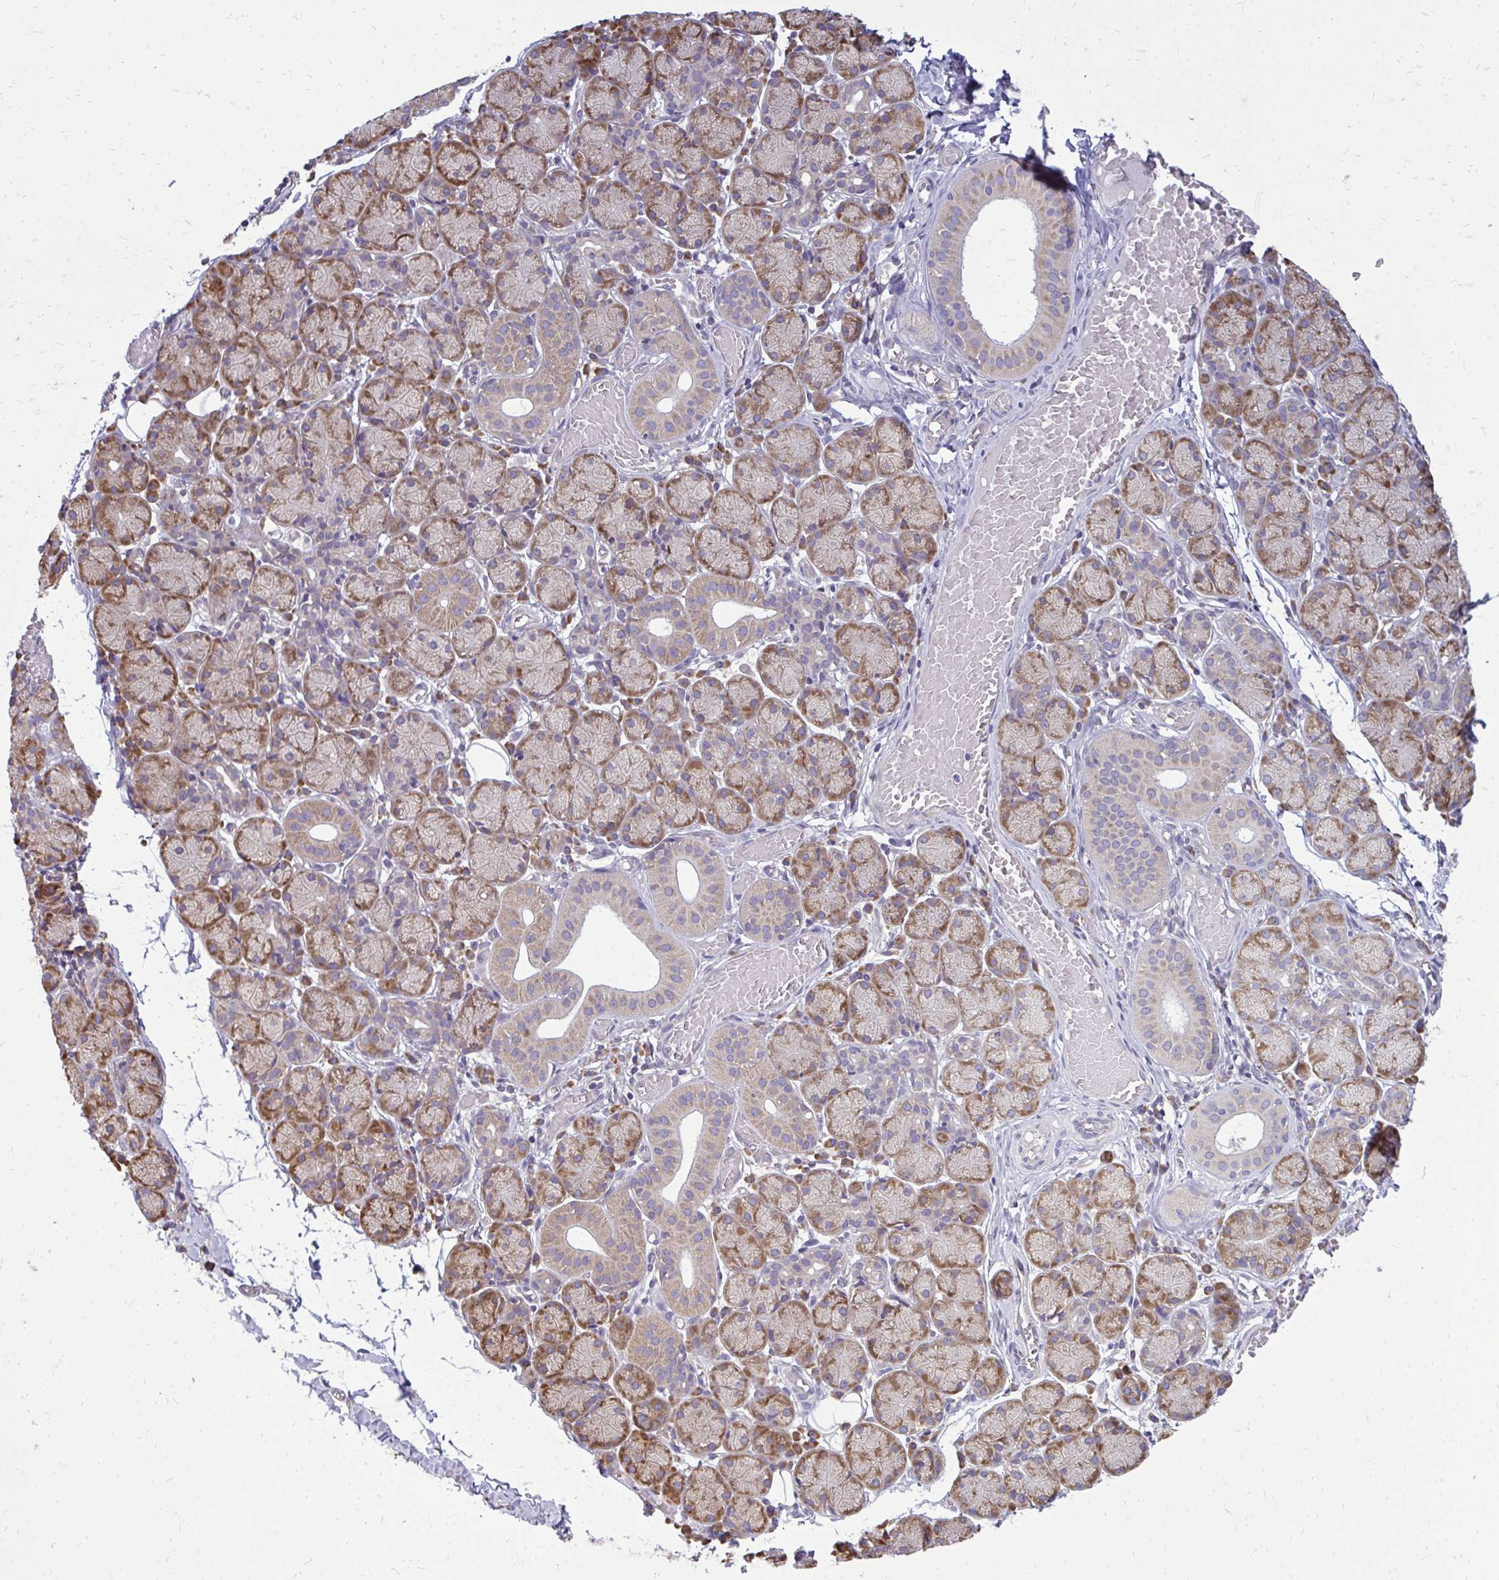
{"staining": {"intensity": "moderate", "quantity": "25%-75%", "location": "cytoplasmic/membranous"}, "tissue": "salivary gland", "cell_type": "Glandular cells", "image_type": "normal", "snomed": [{"axis": "morphology", "description": "Normal tissue, NOS"}, {"axis": "topography", "description": "Salivary gland"}], "caption": "Normal salivary gland was stained to show a protein in brown. There is medium levels of moderate cytoplasmic/membranous positivity in about 25%-75% of glandular cells.", "gene": "RPLP2", "patient": {"sex": "female", "age": 24}}